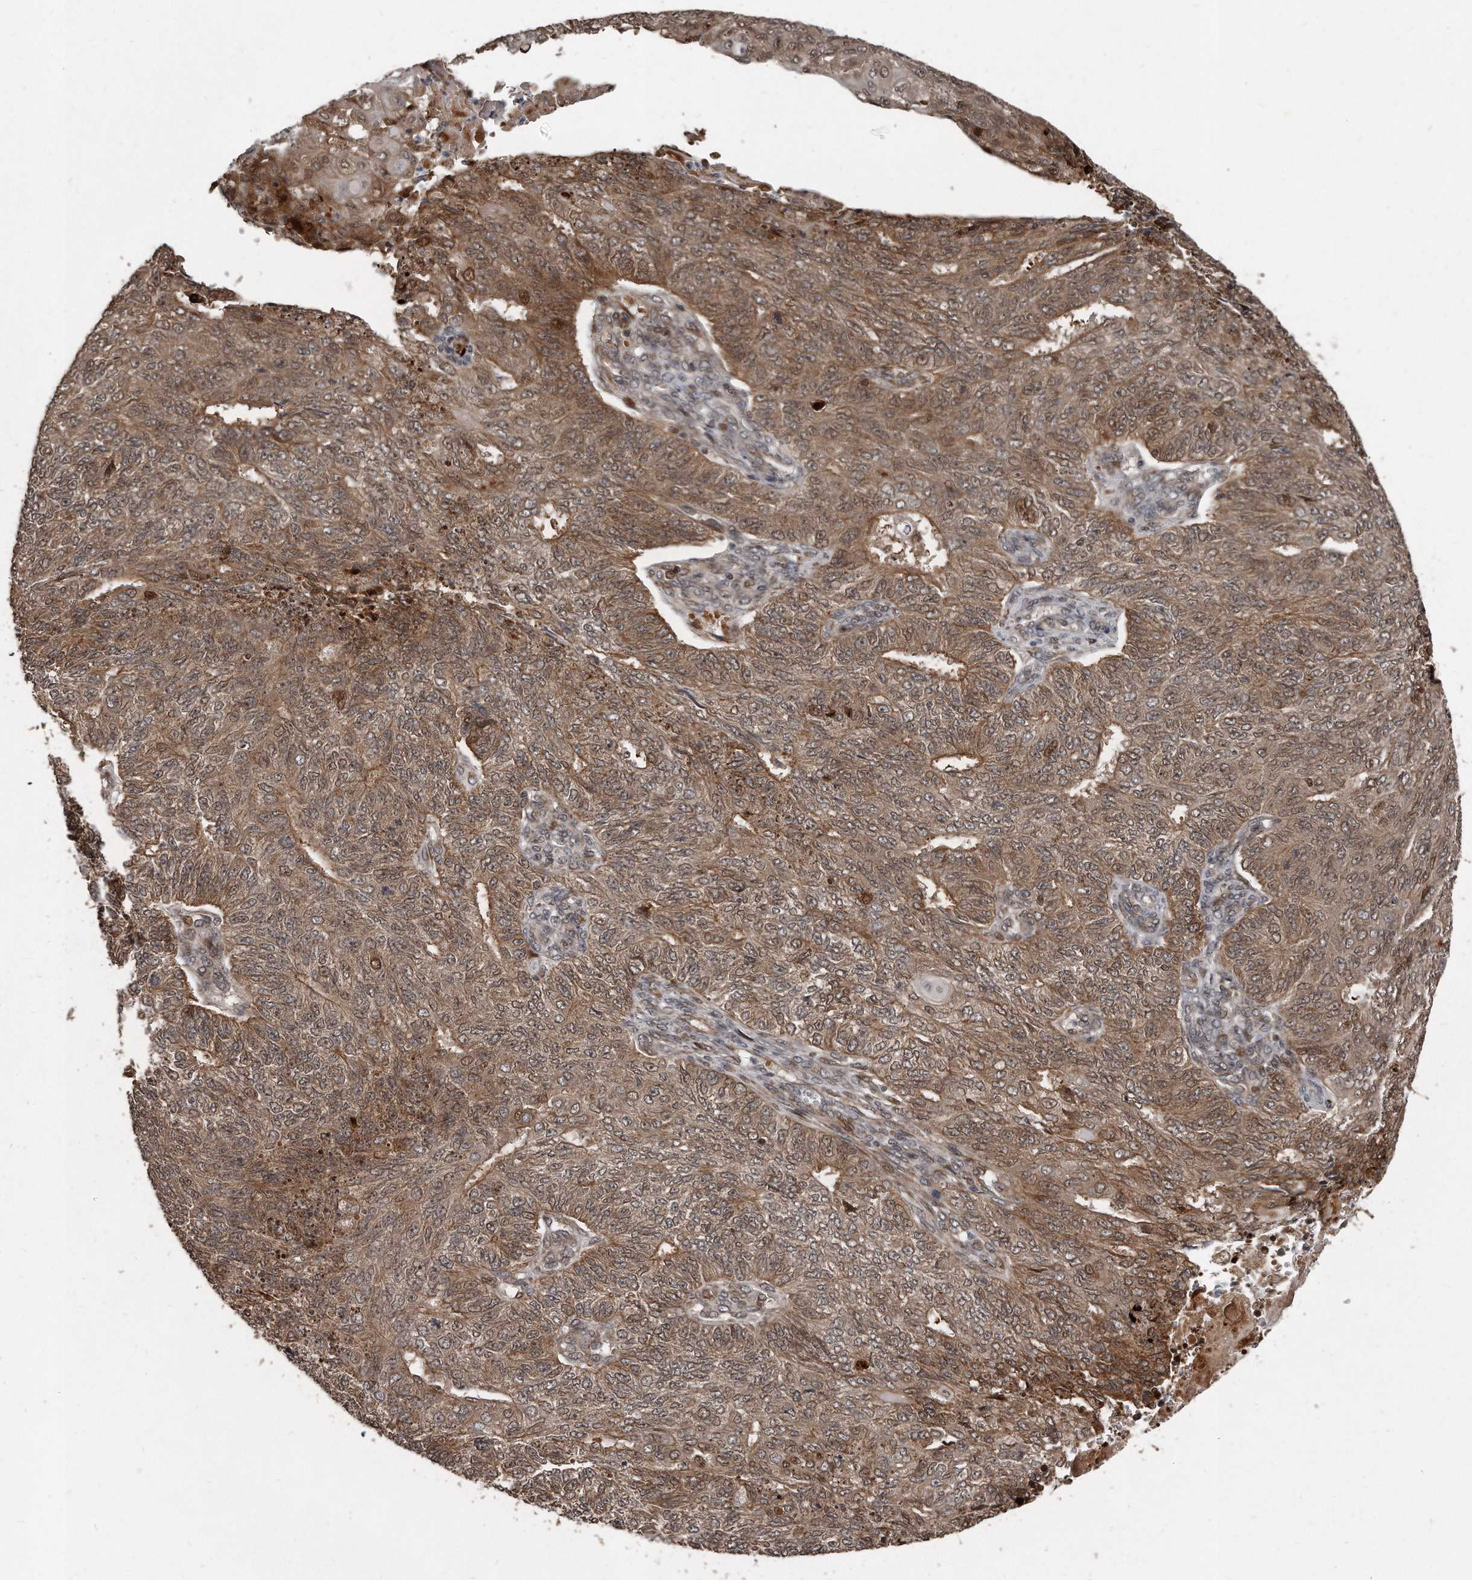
{"staining": {"intensity": "moderate", "quantity": ">75%", "location": "cytoplasmic/membranous,nuclear"}, "tissue": "endometrial cancer", "cell_type": "Tumor cells", "image_type": "cancer", "snomed": [{"axis": "morphology", "description": "Adenocarcinoma, NOS"}, {"axis": "topography", "description": "Endometrium"}], "caption": "Immunohistochemical staining of endometrial adenocarcinoma reveals medium levels of moderate cytoplasmic/membranous and nuclear protein staining in approximately >75% of tumor cells.", "gene": "GCH1", "patient": {"sex": "female", "age": 32}}